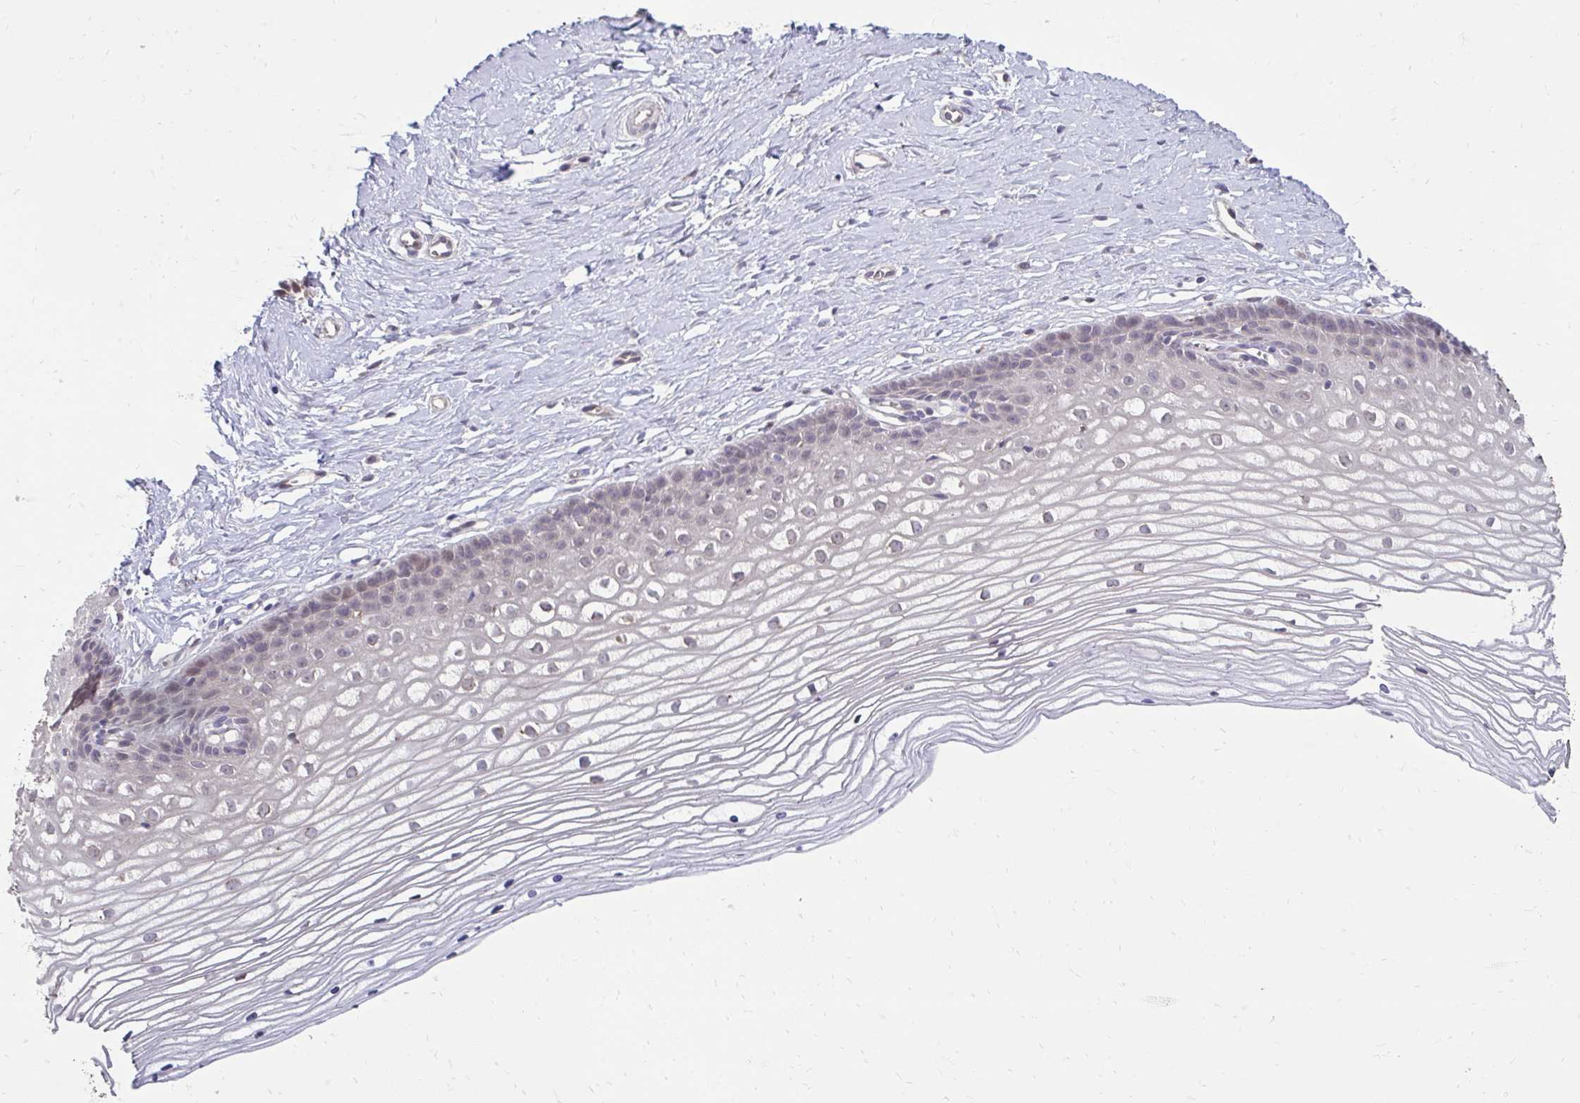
{"staining": {"intensity": "weak", "quantity": "25%-75%", "location": "cytoplasmic/membranous,nuclear"}, "tissue": "cervix", "cell_type": "Squamous epithelial cells", "image_type": "normal", "snomed": [{"axis": "morphology", "description": "Normal tissue, NOS"}, {"axis": "topography", "description": "Cervix"}], "caption": "IHC micrograph of normal cervix: human cervix stained using immunohistochemistry (IHC) displays low levels of weak protein expression localized specifically in the cytoplasmic/membranous,nuclear of squamous epithelial cells, appearing as a cytoplasmic/membranous,nuclear brown color.", "gene": "ITPR2", "patient": {"sex": "female", "age": 40}}